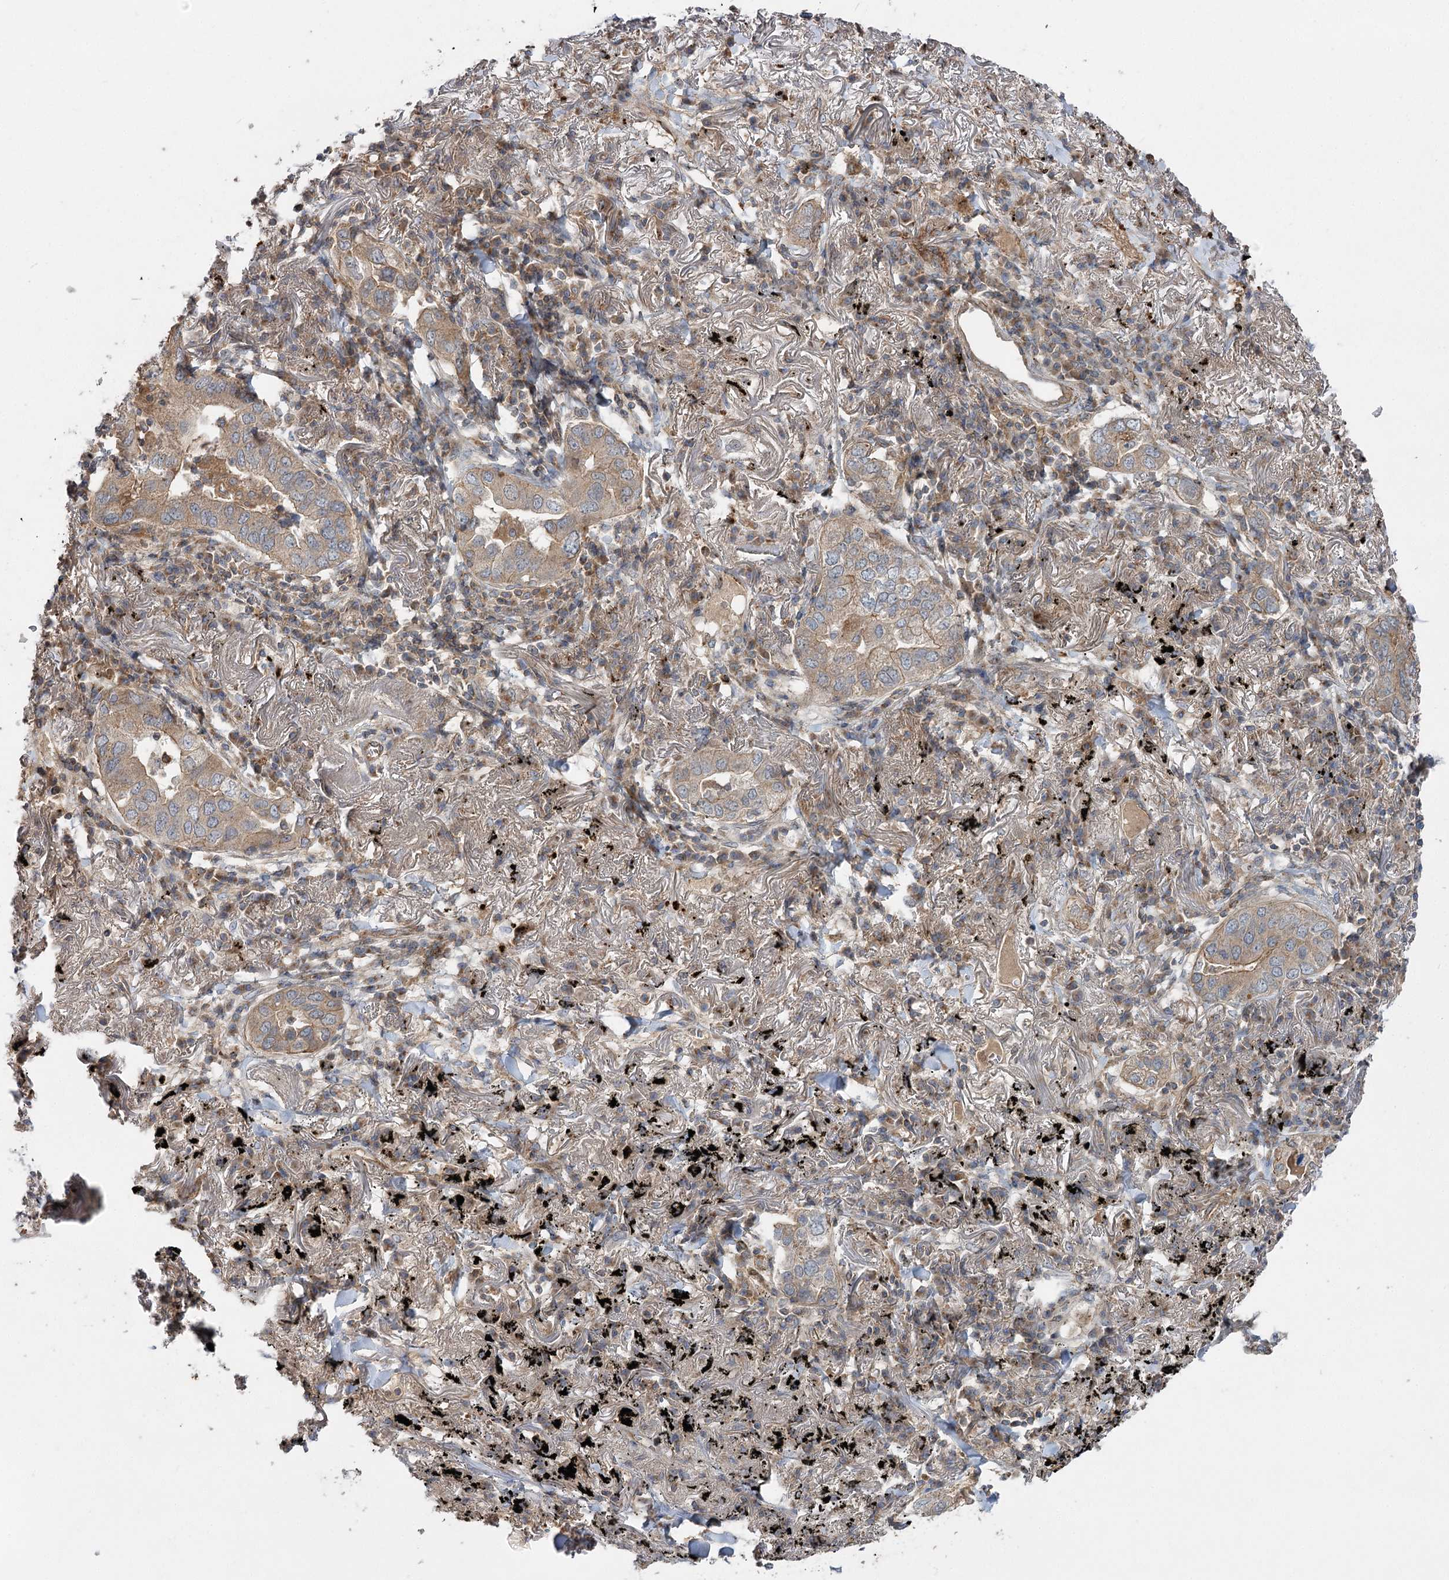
{"staining": {"intensity": "moderate", "quantity": ">75%", "location": "cytoplasmic/membranous"}, "tissue": "lung cancer", "cell_type": "Tumor cells", "image_type": "cancer", "snomed": [{"axis": "morphology", "description": "Adenocarcinoma, NOS"}, {"axis": "topography", "description": "Lung"}], "caption": "Immunohistochemistry (IHC) (DAB (3,3'-diaminobenzidine)) staining of human adenocarcinoma (lung) reveals moderate cytoplasmic/membranous protein positivity in approximately >75% of tumor cells.", "gene": "KIAA0825", "patient": {"sex": "male", "age": 65}}